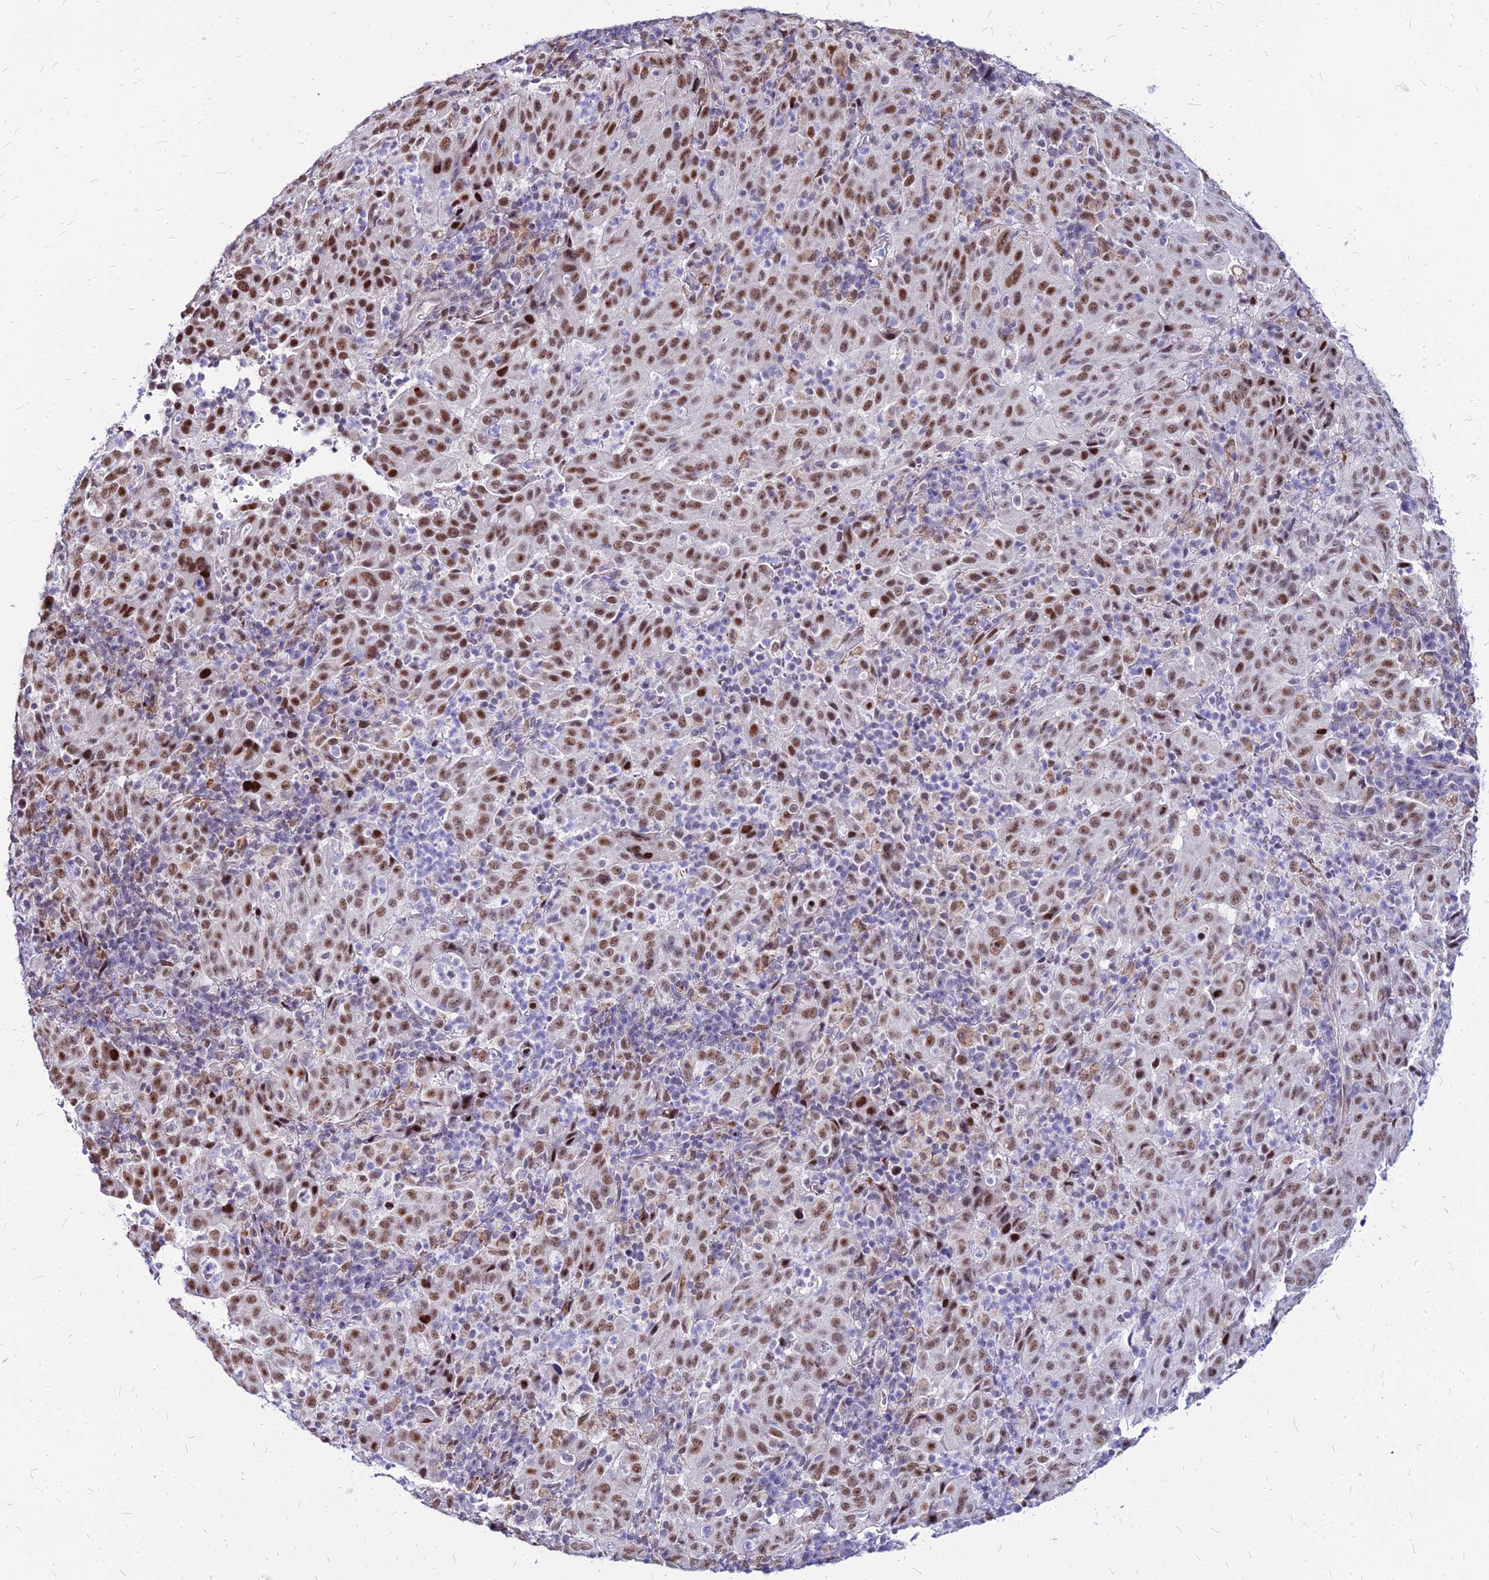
{"staining": {"intensity": "moderate", "quantity": ">75%", "location": "nuclear"}, "tissue": "pancreatic cancer", "cell_type": "Tumor cells", "image_type": "cancer", "snomed": [{"axis": "morphology", "description": "Adenocarcinoma, NOS"}, {"axis": "topography", "description": "Pancreas"}], "caption": "Adenocarcinoma (pancreatic) was stained to show a protein in brown. There is medium levels of moderate nuclear positivity in about >75% of tumor cells.", "gene": "FDX2", "patient": {"sex": "male", "age": 63}}